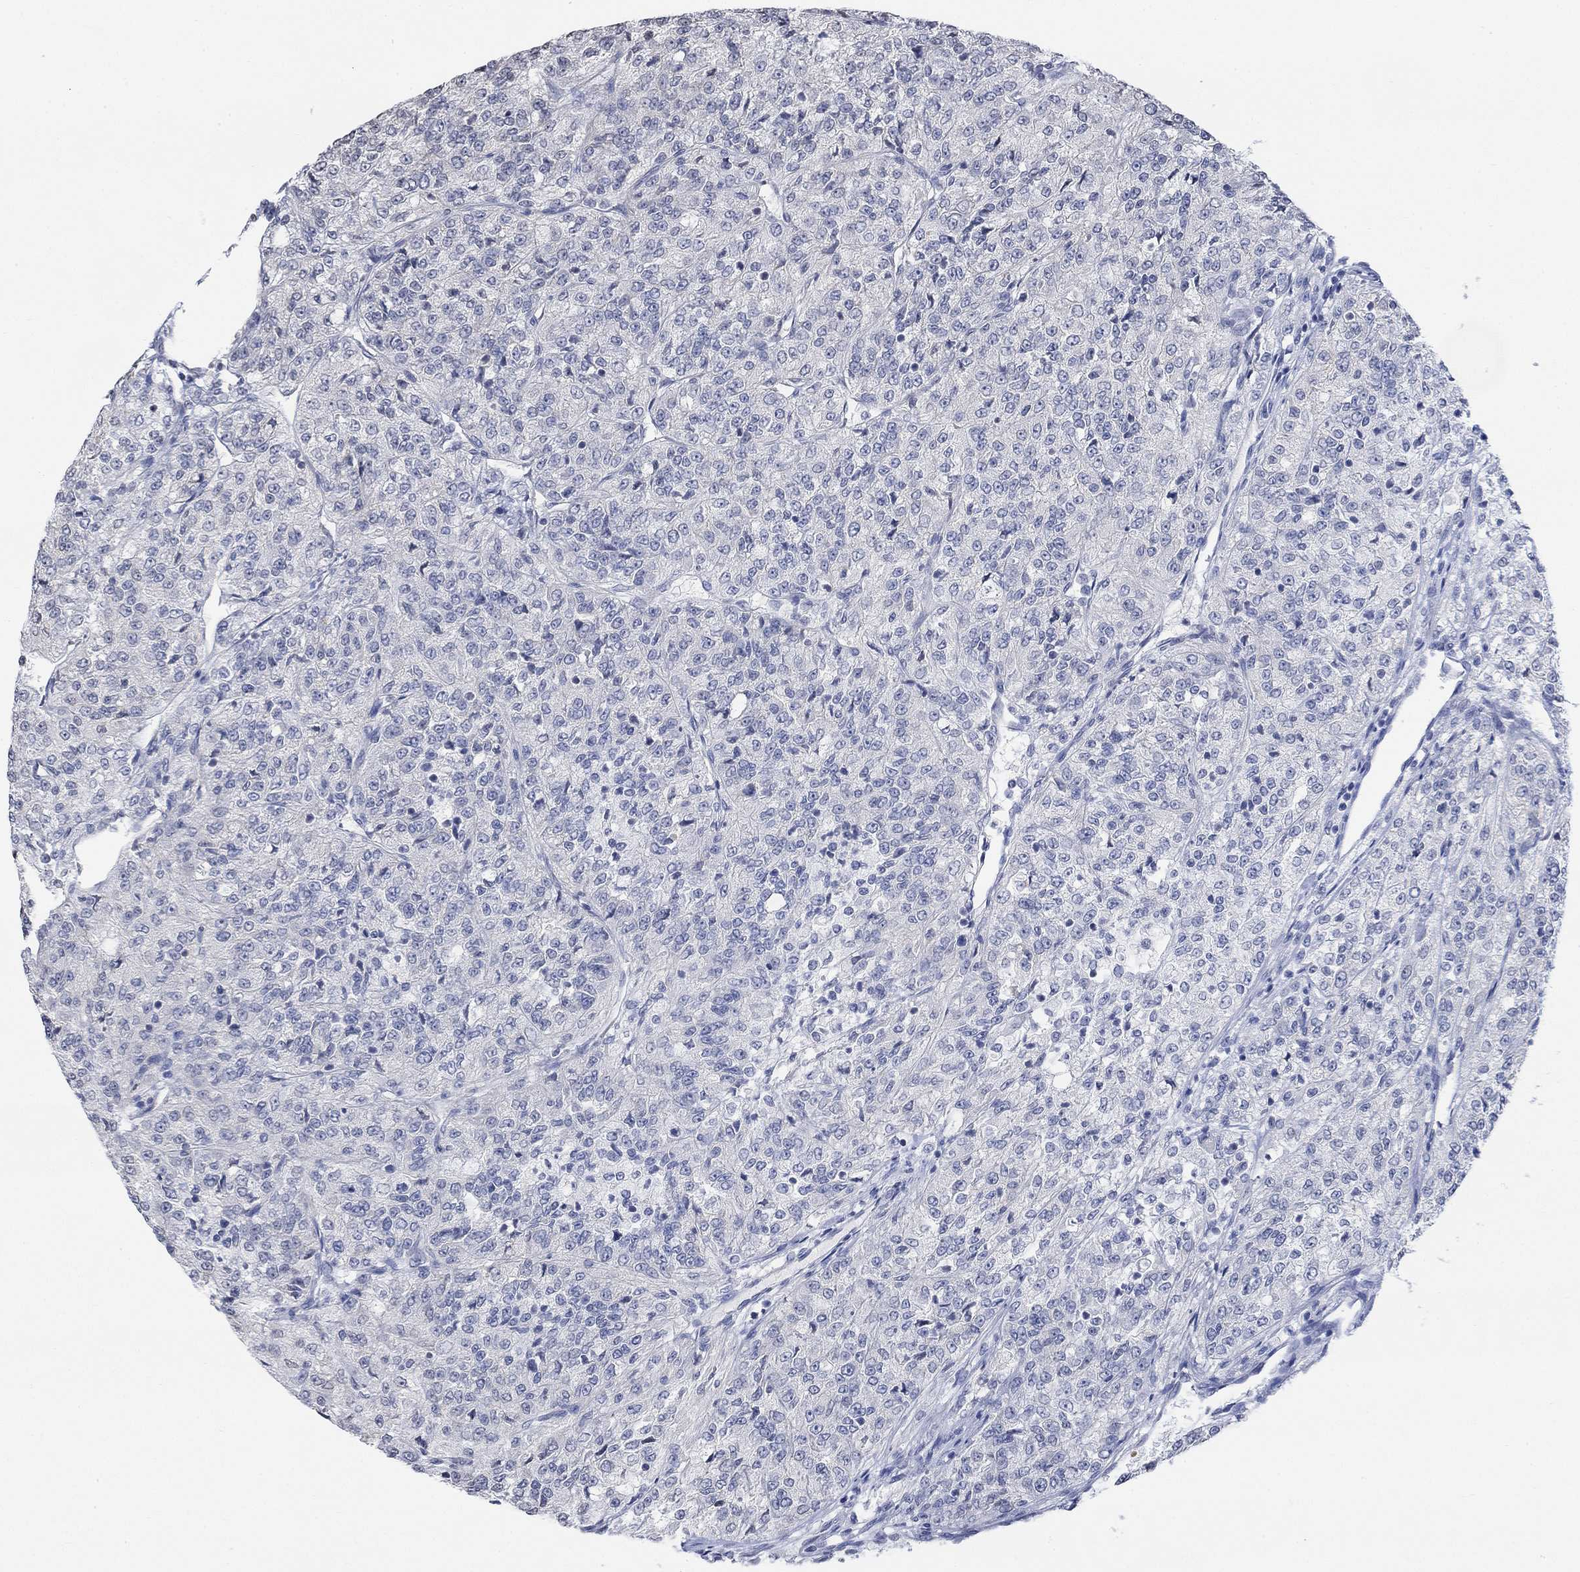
{"staining": {"intensity": "negative", "quantity": "none", "location": "none"}, "tissue": "renal cancer", "cell_type": "Tumor cells", "image_type": "cancer", "snomed": [{"axis": "morphology", "description": "Adenocarcinoma, NOS"}, {"axis": "topography", "description": "Kidney"}], "caption": "High power microscopy photomicrograph of an immunohistochemistry histopathology image of adenocarcinoma (renal), revealing no significant expression in tumor cells.", "gene": "TMEM255A", "patient": {"sex": "female", "age": 63}}